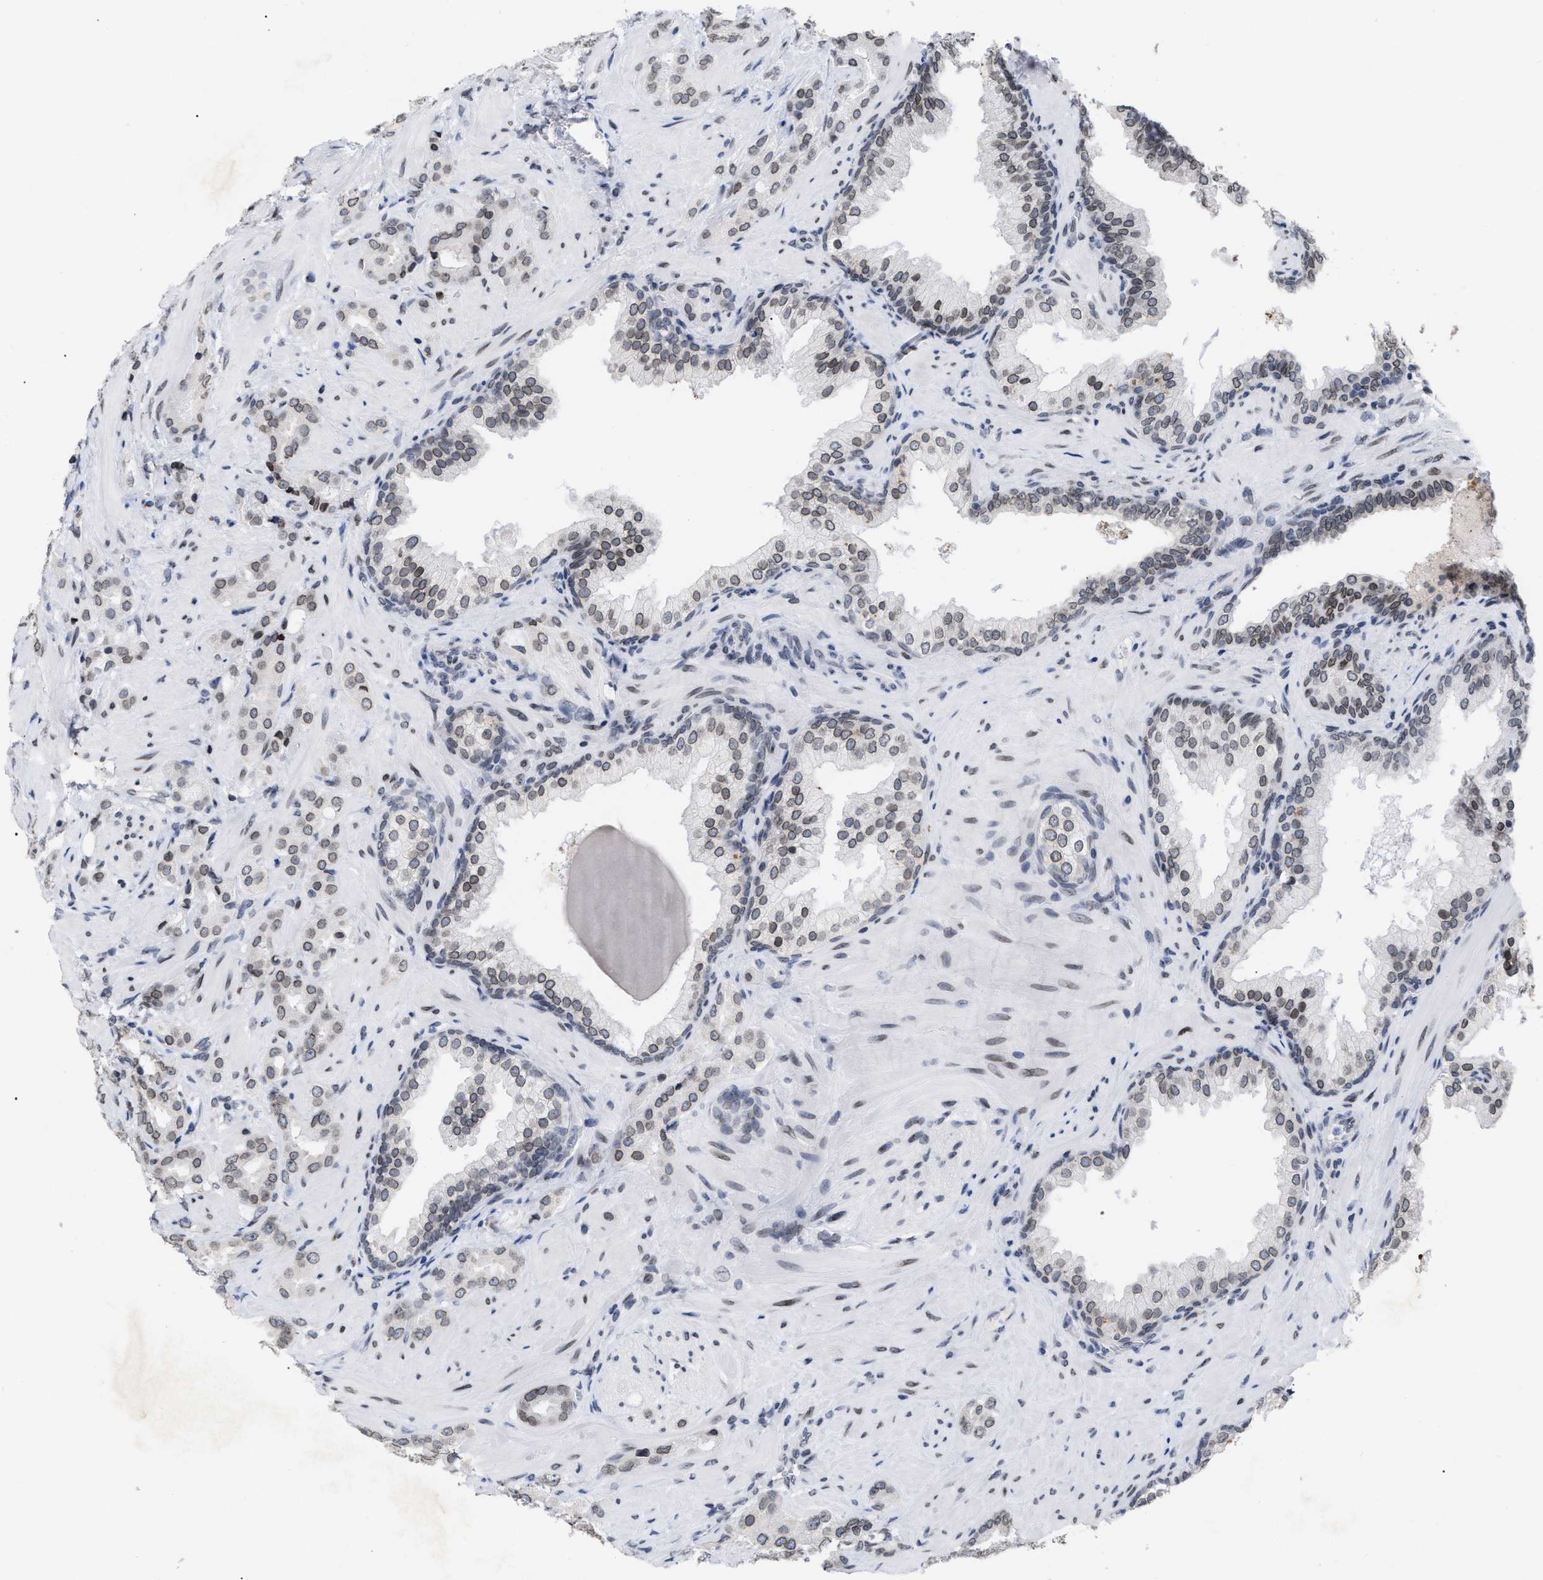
{"staining": {"intensity": "weak", "quantity": "<25%", "location": "cytoplasmic/membranous,nuclear"}, "tissue": "prostate cancer", "cell_type": "Tumor cells", "image_type": "cancer", "snomed": [{"axis": "morphology", "description": "Adenocarcinoma, High grade"}, {"axis": "topography", "description": "Prostate"}], "caption": "Human prostate cancer (high-grade adenocarcinoma) stained for a protein using immunohistochemistry reveals no staining in tumor cells.", "gene": "TPR", "patient": {"sex": "male", "age": 64}}